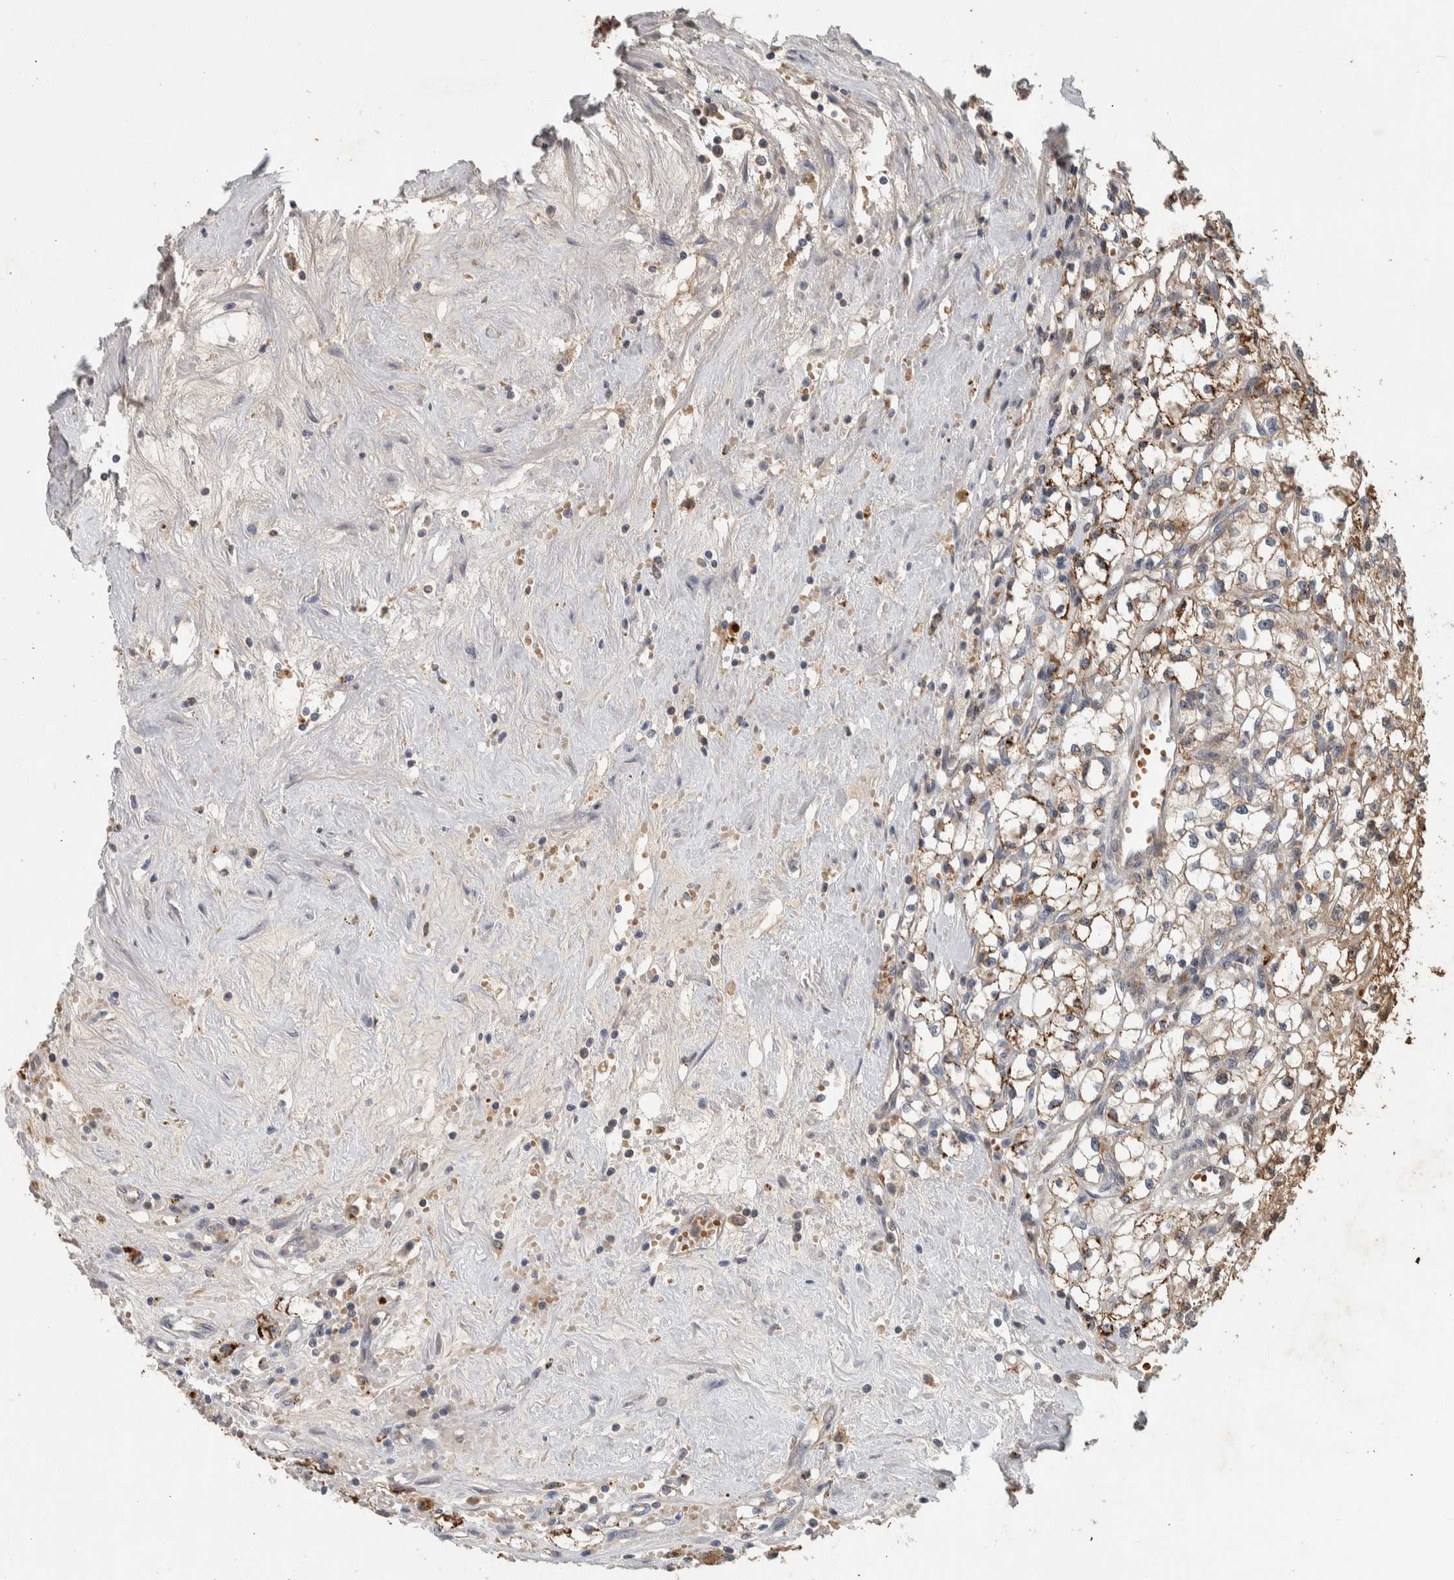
{"staining": {"intensity": "moderate", "quantity": "25%-75%", "location": "cytoplasmic/membranous"}, "tissue": "renal cancer", "cell_type": "Tumor cells", "image_type": "cancer", "snomed": [{"axis": "morphology", "description": "Adenocarcinoma, NOS"}, {"axis": "topography", "description": "Kidney"}], "caption": "A high-resolution image shows immunohistochemistry staining of renal cancer (adenocarcinoma), which exhibits moderate cytoplasmic/membranous positivity in about 25%-75% of tumor cells. (brown staining indicates protein expression, while blue staining denotes nuclei).", "gene": "CHRM3", "patient": {"sex": "male", "age": 56}}